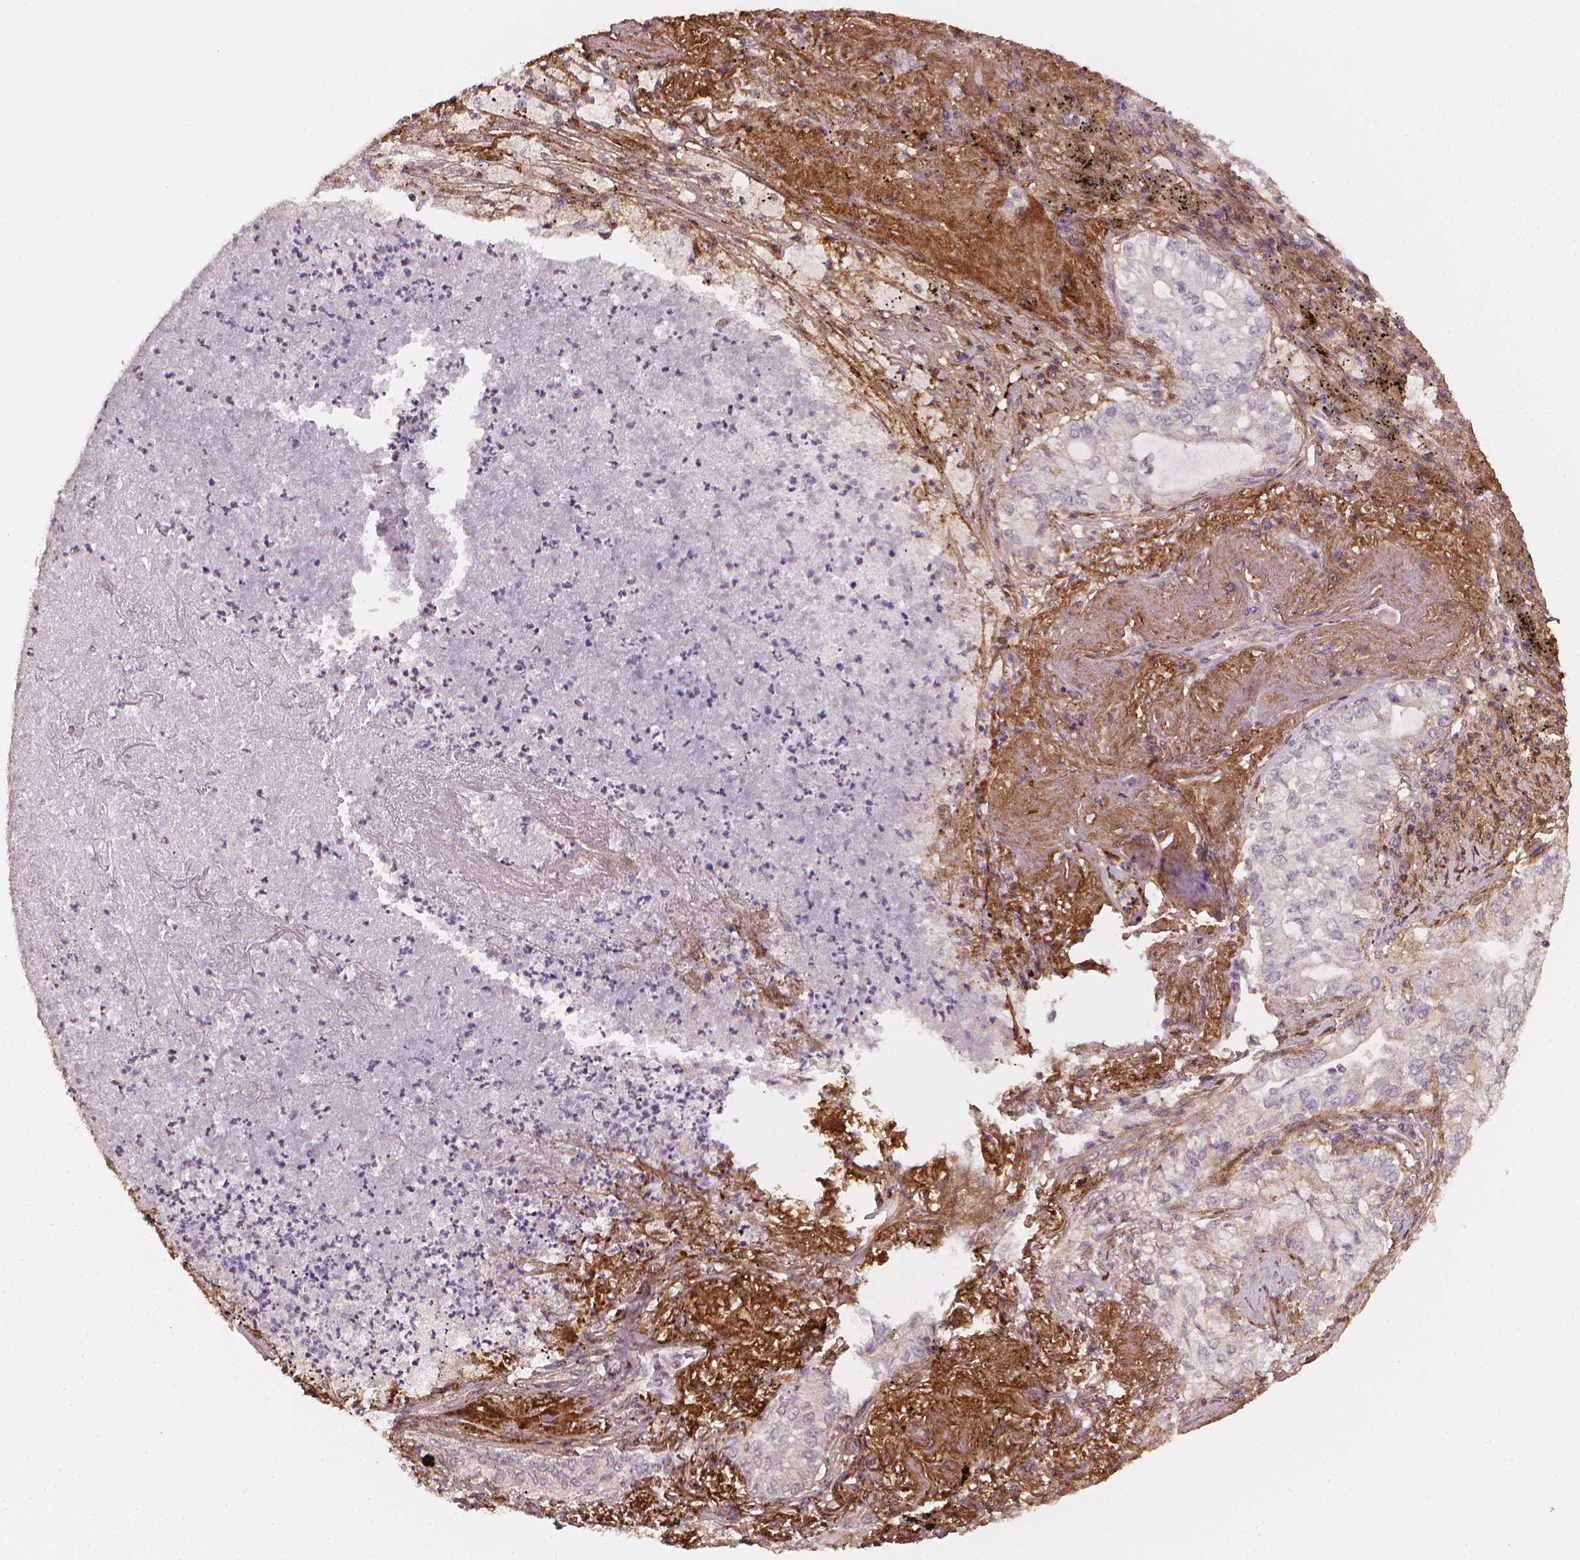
{"staining": {"intensity": "negative", "quantity": "none", "location": "none"}, "tissue": "lung cancer", "cell_type": "Tumor cells", "image_type": "cancer", "snomed": [{"axis": "morphology", "description": "Adenocarcinoma, NOS"}, {"axis": "topography", "description": "Lung"}], "caption": "A histopathology image of human lung cancer (adenocarcinoma) is negative for staining in tumor cells.", "gene": "DCN", "patient": {"sex": "female", "age": 73}}